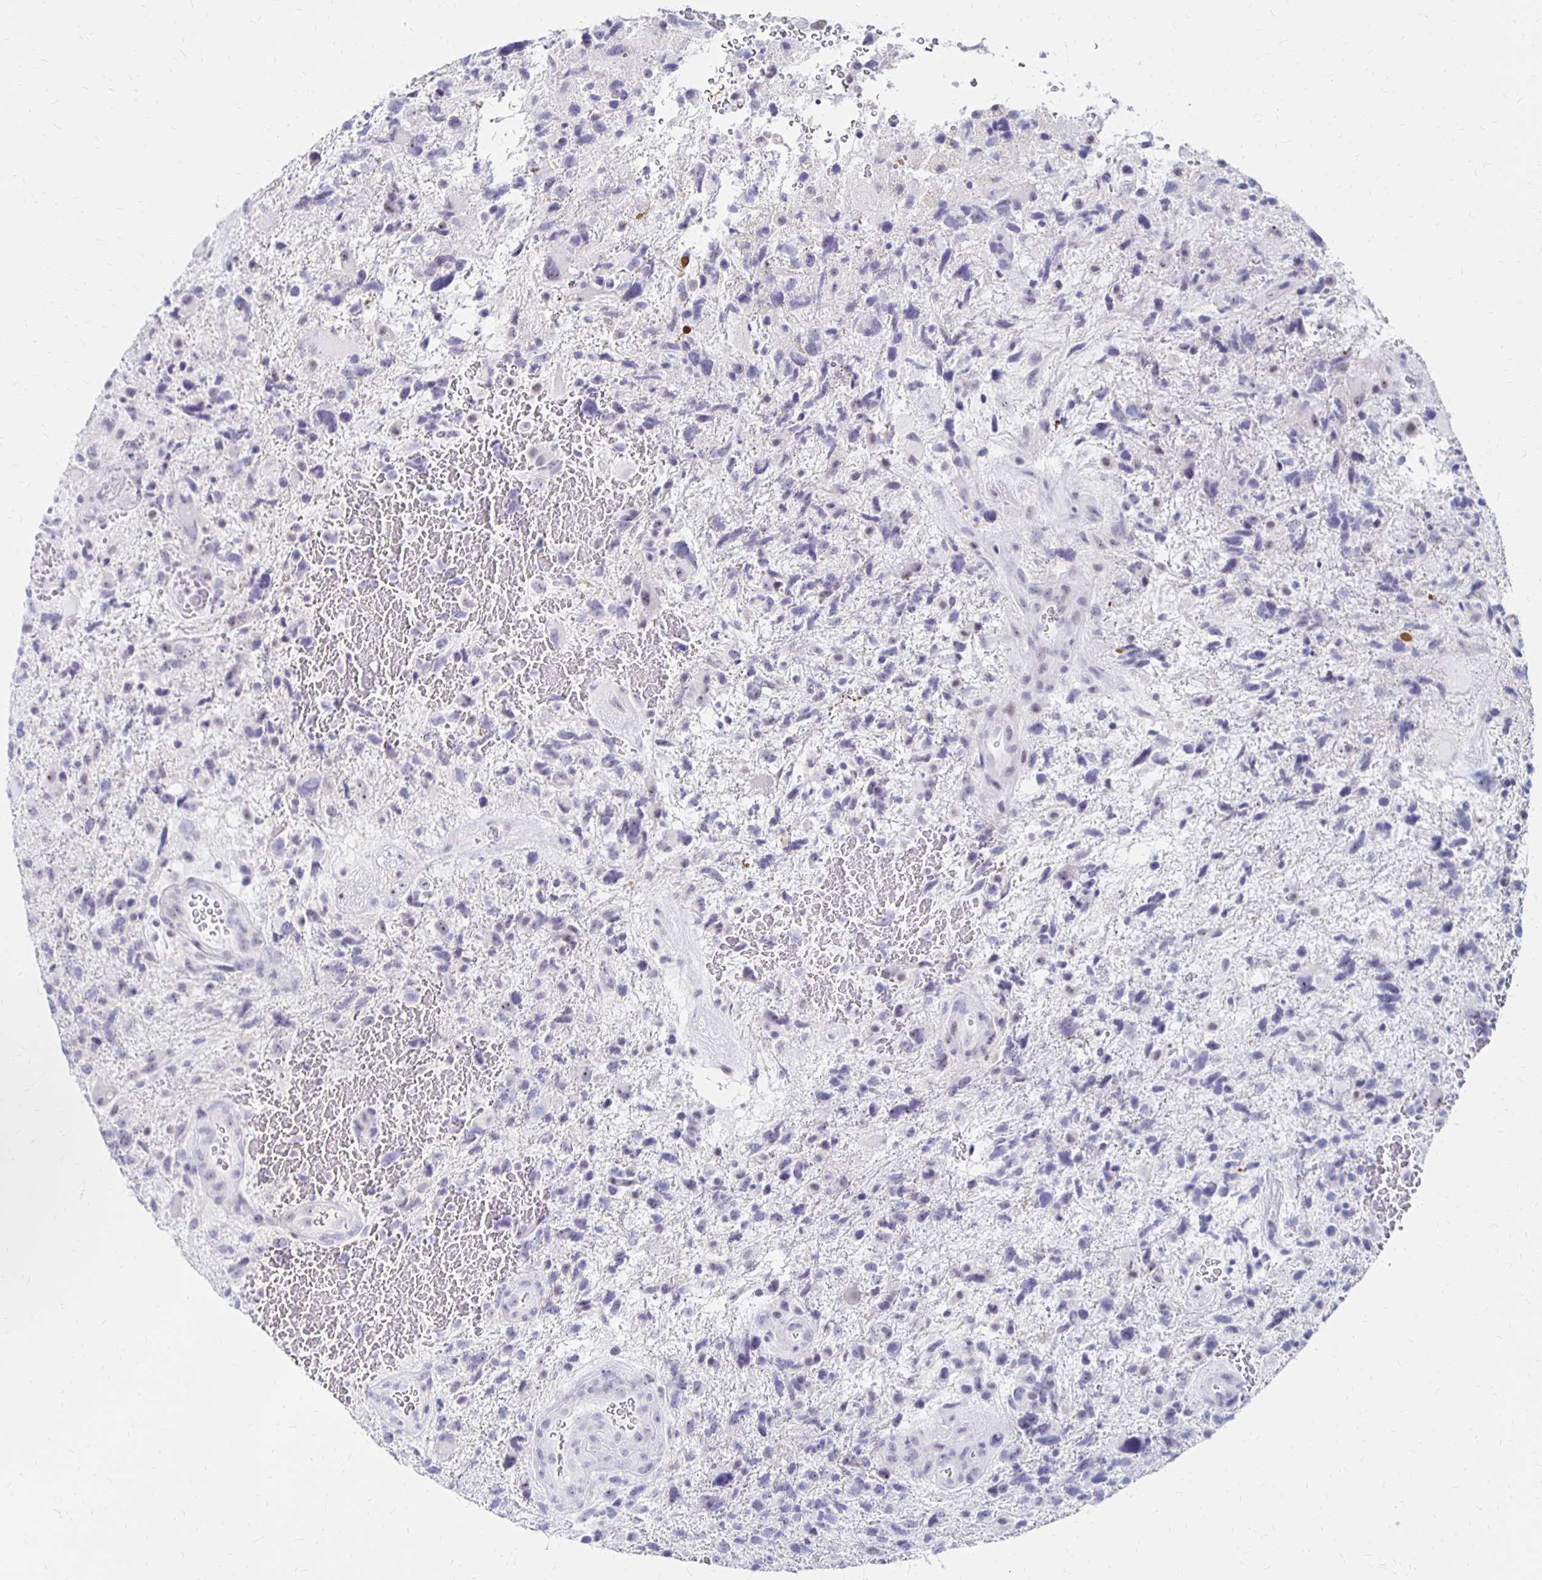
{"staining": {"intensity": "negative", "quantity": "none", "location": "none"}, "tissue": "glioma", "cell_type": "Tumor cells", "image_type": "cancer", "snomed": [{"axis": "morphology", "description": "Glioma, malignant, High grade"}, {"axis": "topography", "description": "Brain"}], "caption": "Tumor cells are negative for protein expression in human glioma.", "gene": "SYT2", "patient": {"sex": "female", "age": 71}}